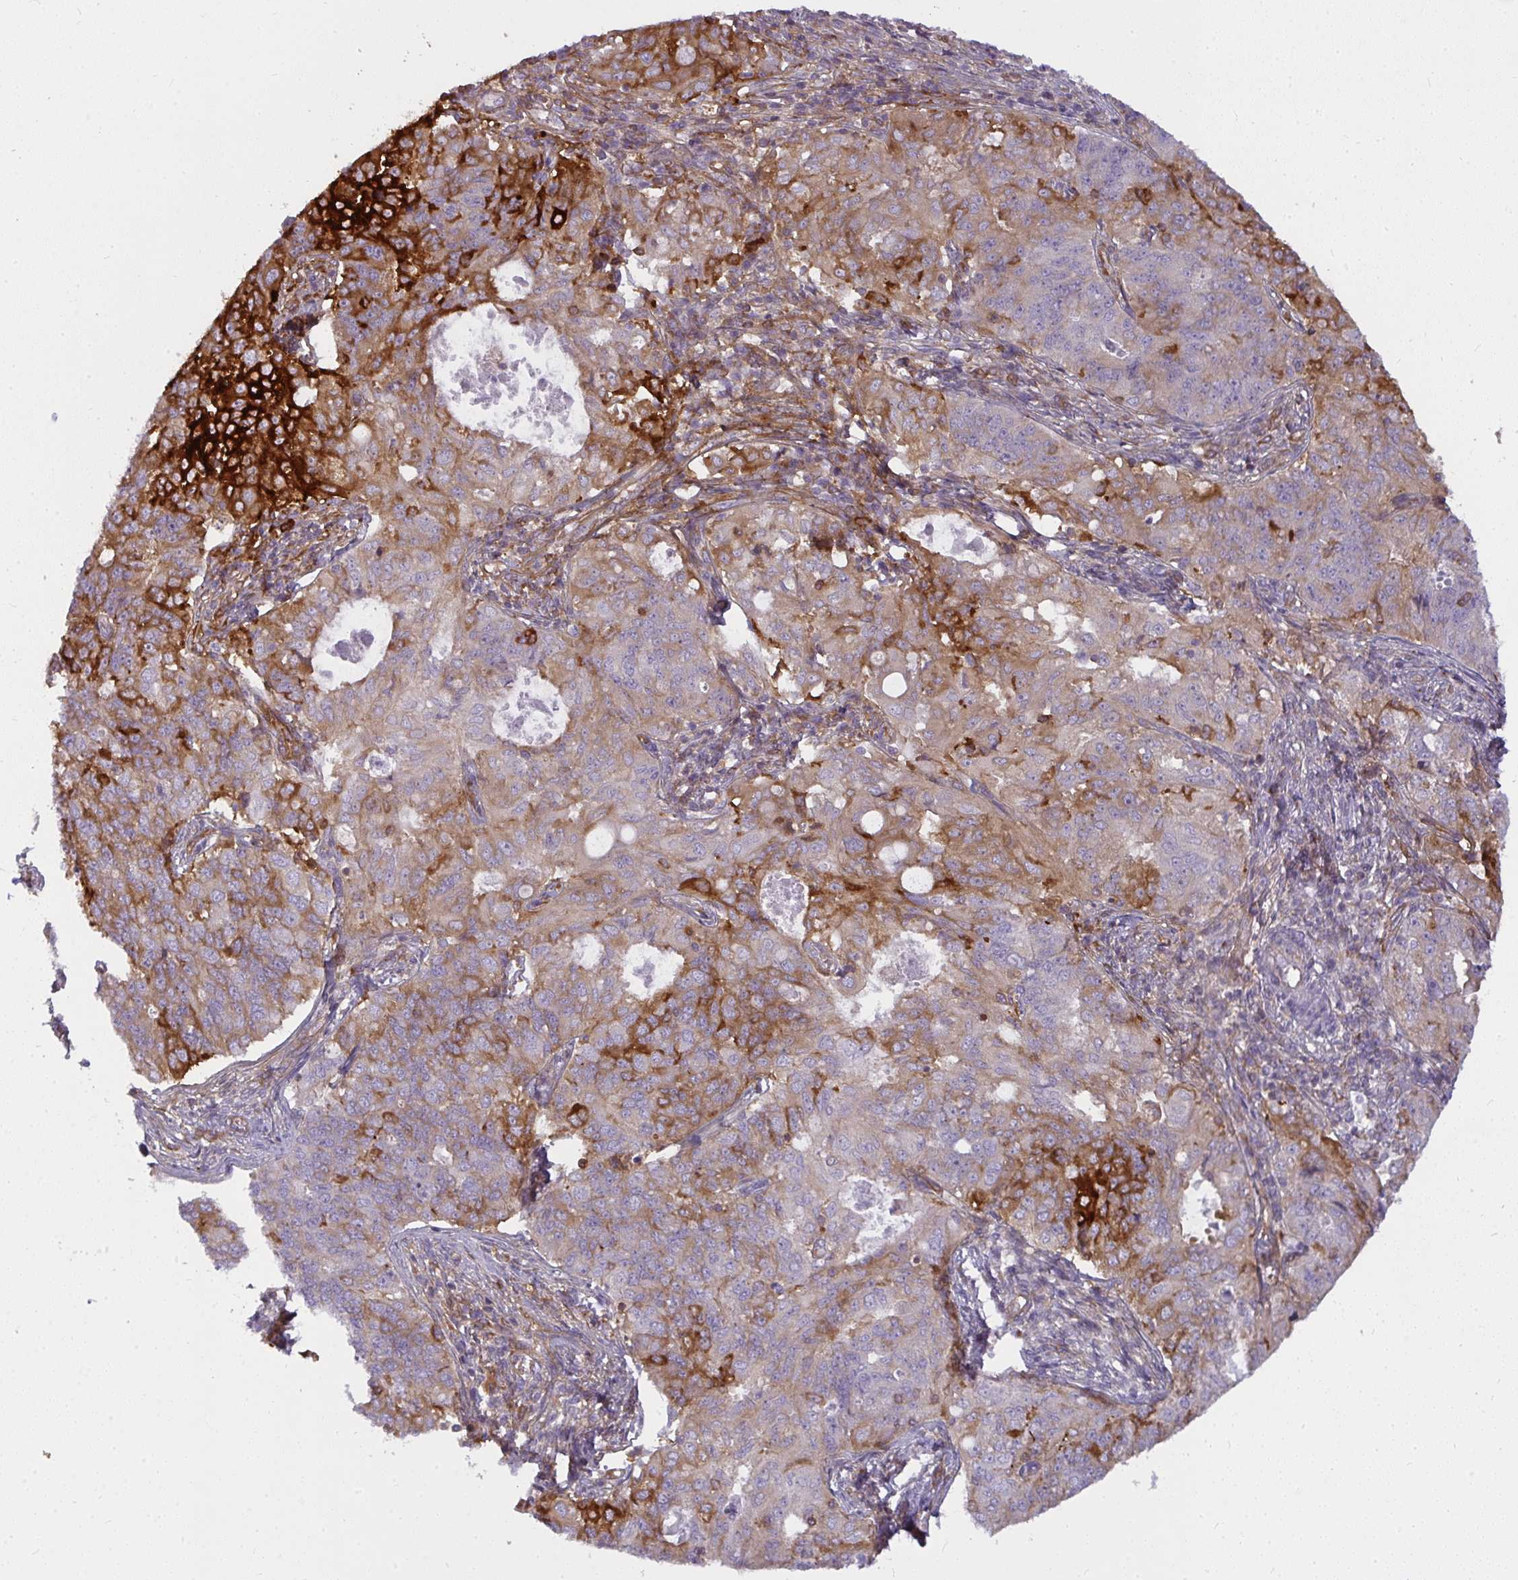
{"staining": {"intensity": "strong", "quantity": "25%-75%", "location": "cytoplasmic/membranous"}, "tissue": "endometrial cancer", "cell_type": "Tumor cells", "image_type": "cancer", "snomed": [{"axis": "morphology", "description": "Adenocarcinoma, NOS"}, {"axis": "topography", "description": "Endometrium"}], "caption": "Protein expression analysis of human endometrial cancer (adenocarcinoma) reveals strong cytoplasmic/membranous positivity in approximately 25%-75% of tumor cells.", "gene": "IFIT3", "patient": {"sex": "female", "age": 43}}